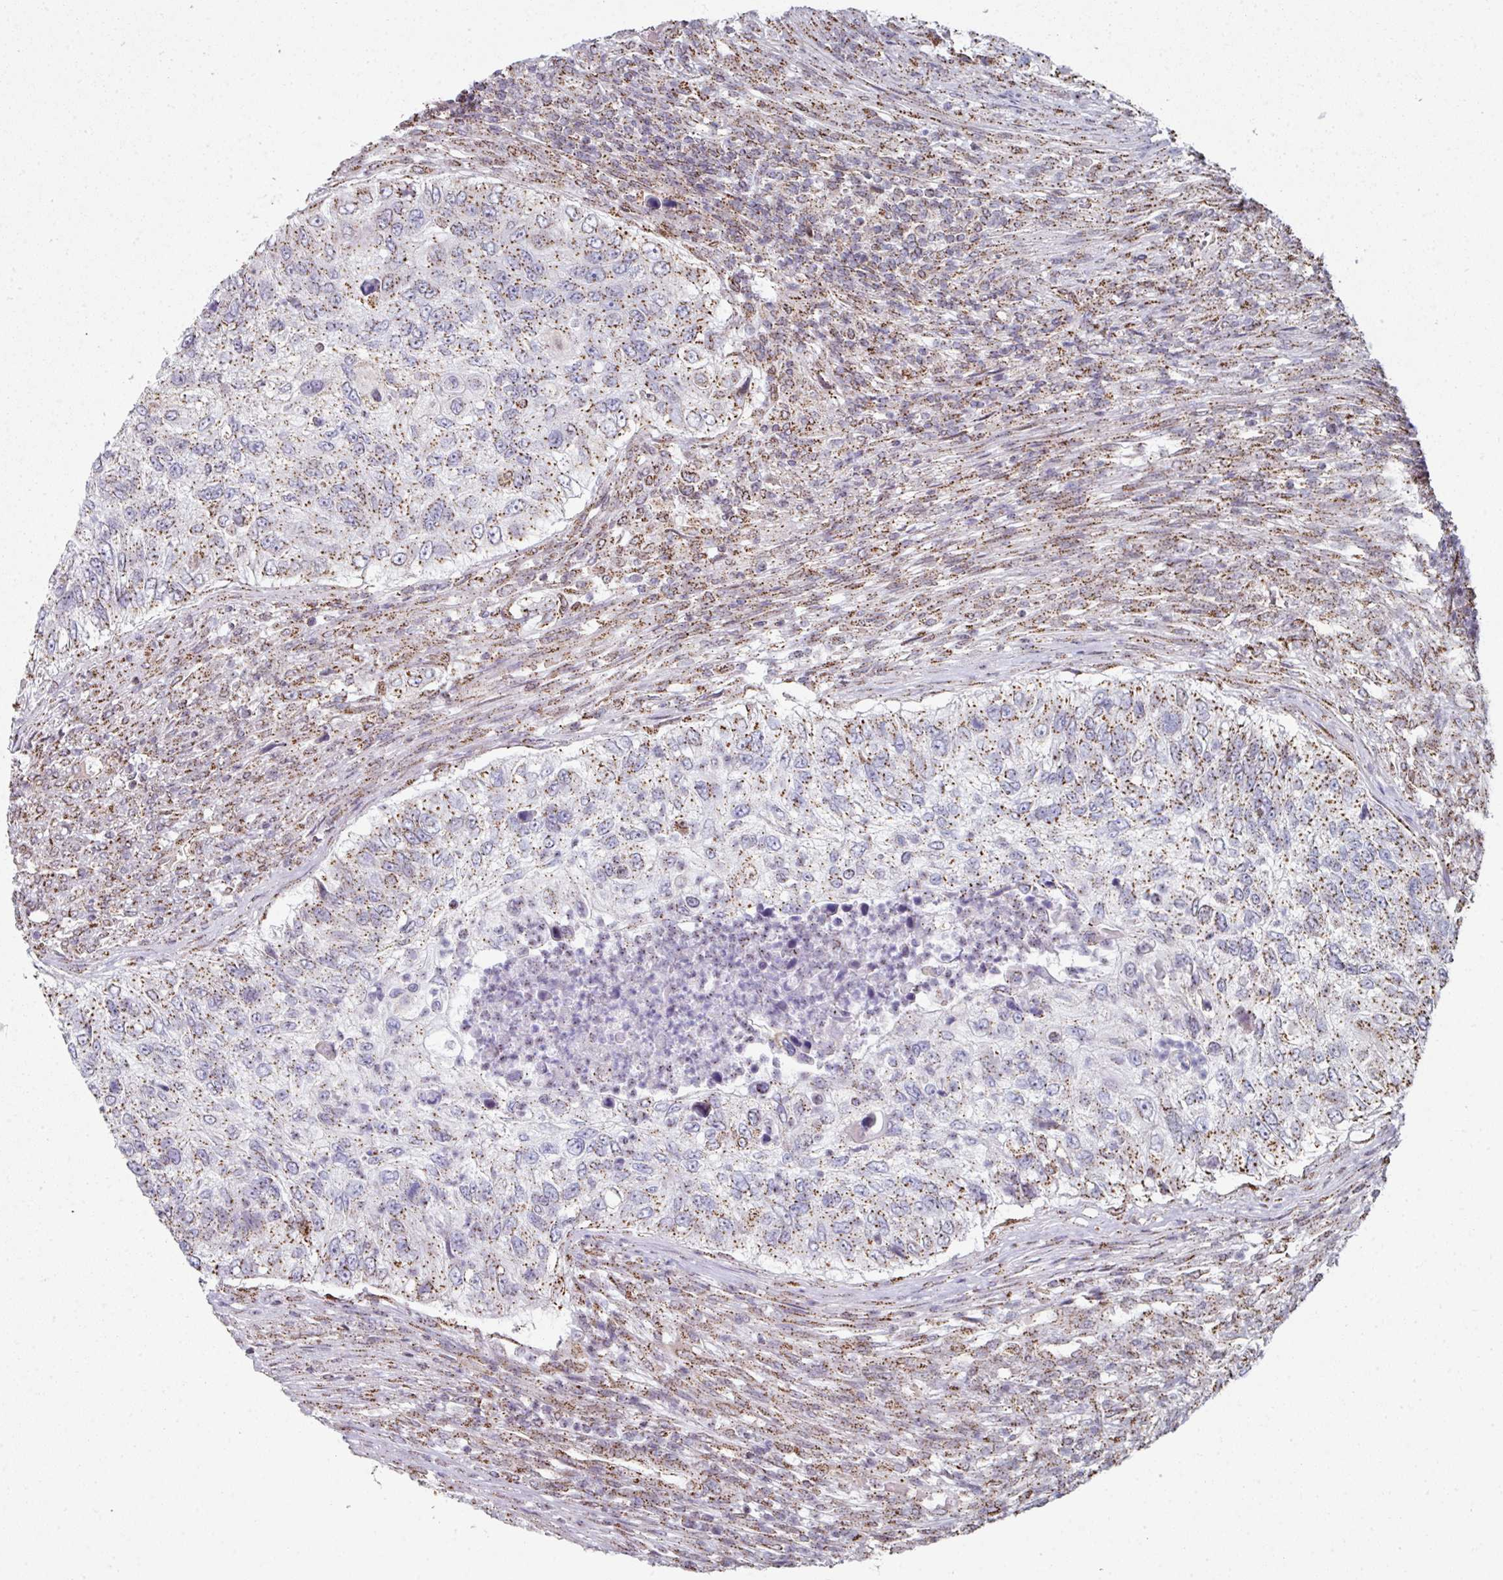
{"staining": {"intensity": "strong", "quantity": ">75%", "location": "cytoplasmic/membranous"}, "tissue": "urothelial cancer", "cell_type": "Tumor cells", "image_type": "cancer", "snomed": [{"axis": "morphology", "description": "Urothelial carcinoma, High grade"}, {"axis": "topography", "description": "Urinary bladder"}], "caption": "Immunohistochemical staining of urothelial cancer demonstrates strong cytoplasmic/membranous protein positivity in about >75% of tumor cells.", "gene": "CCDC85B", "patient": {"sex": "female", "age": 60}}